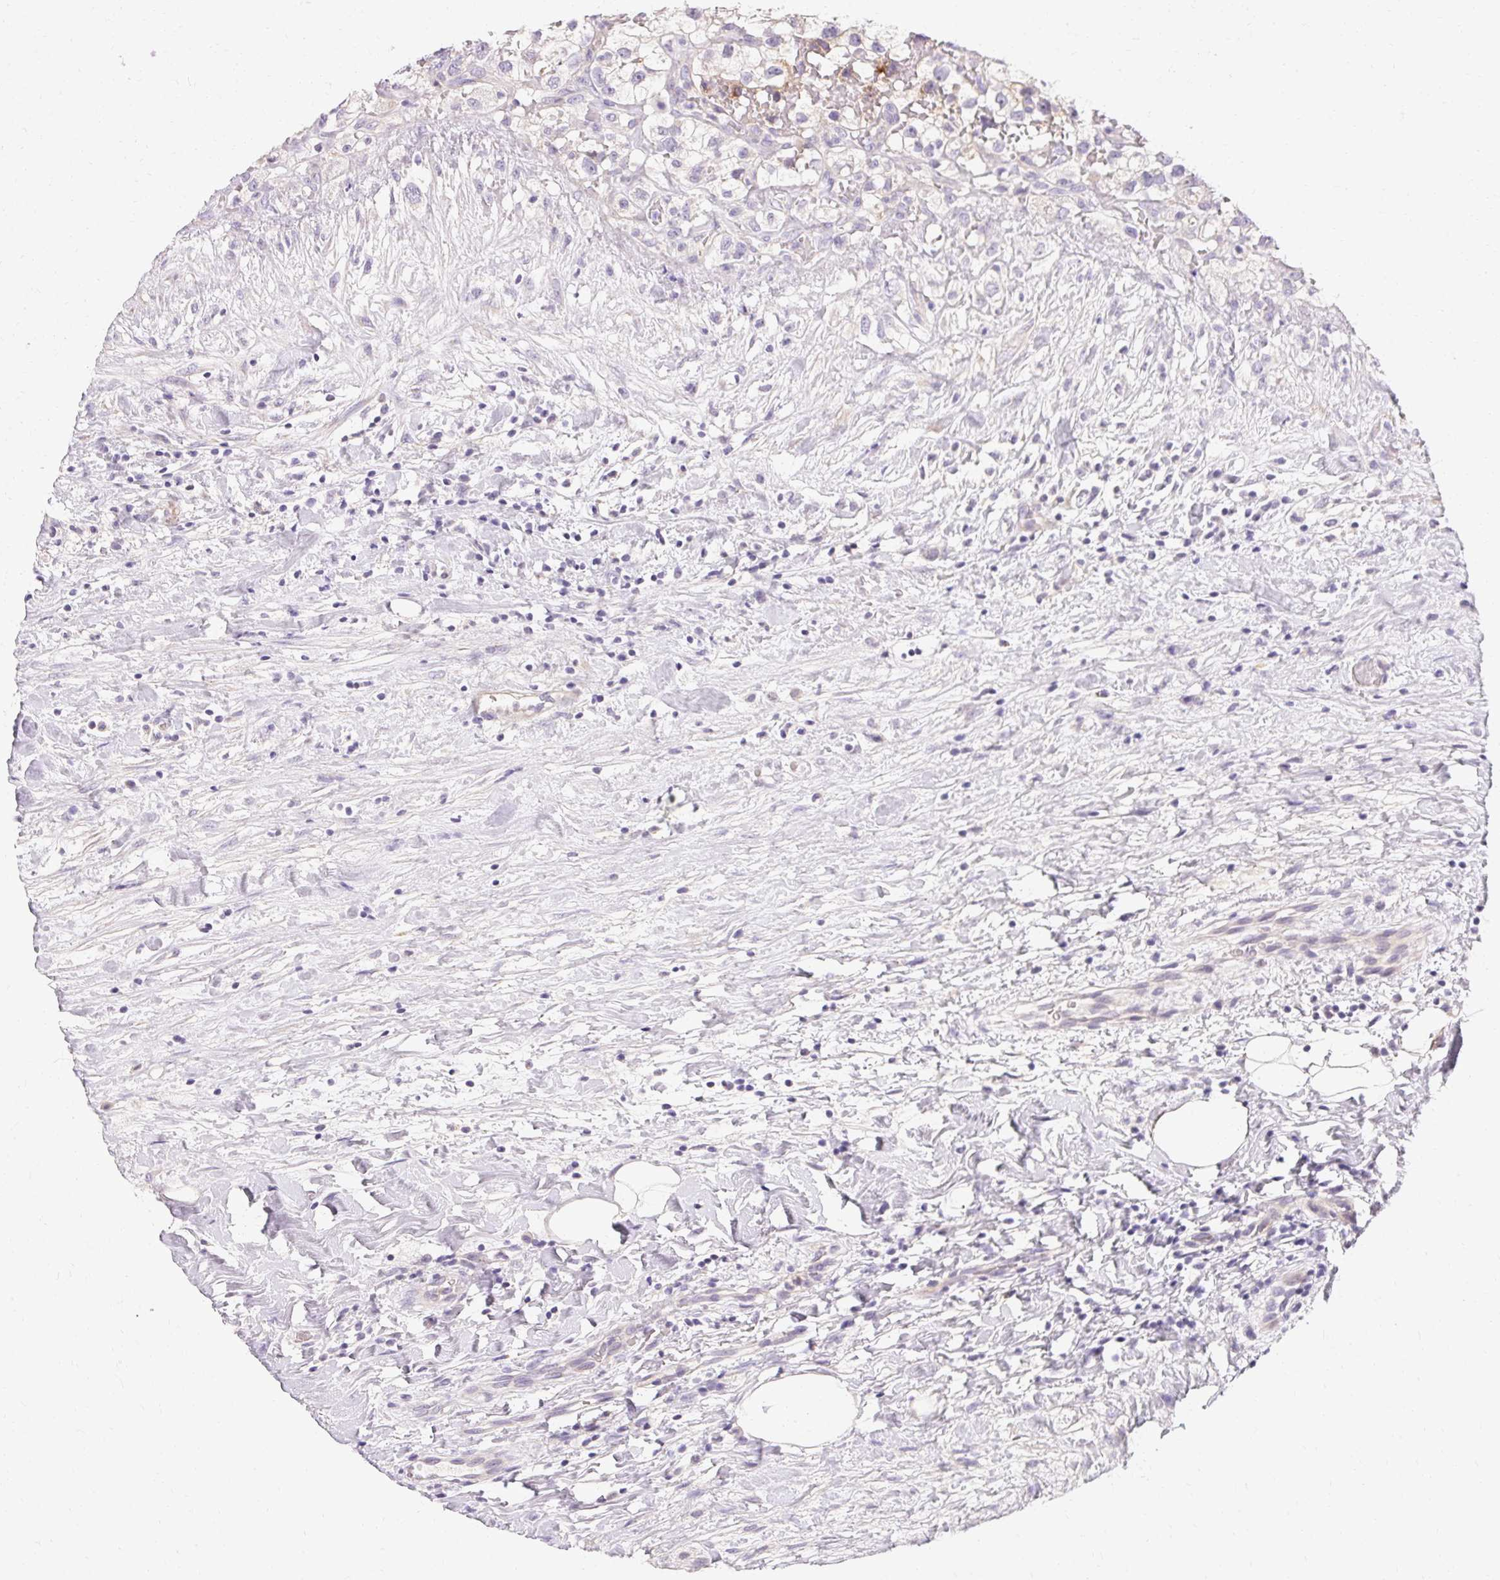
{"staining": {"intensity": "negative", "quantity": "none", "location": "none"}, "tissue": "renal cancer", "cell_type": "Tumor cells", "image_type": "cancer", "snomed": [{"axis": "morphology", "description": "Adenocarcinoma, NOS"}, {"axis": "topography", "description": "Kidney"}], "caption": "Immunohistochemical staining of human renal cancer (adenocarcinoma) displays no significant expression in tumor cells.", "gene": "TRIP13", "patient": {"sex": "male", "age": 59}}